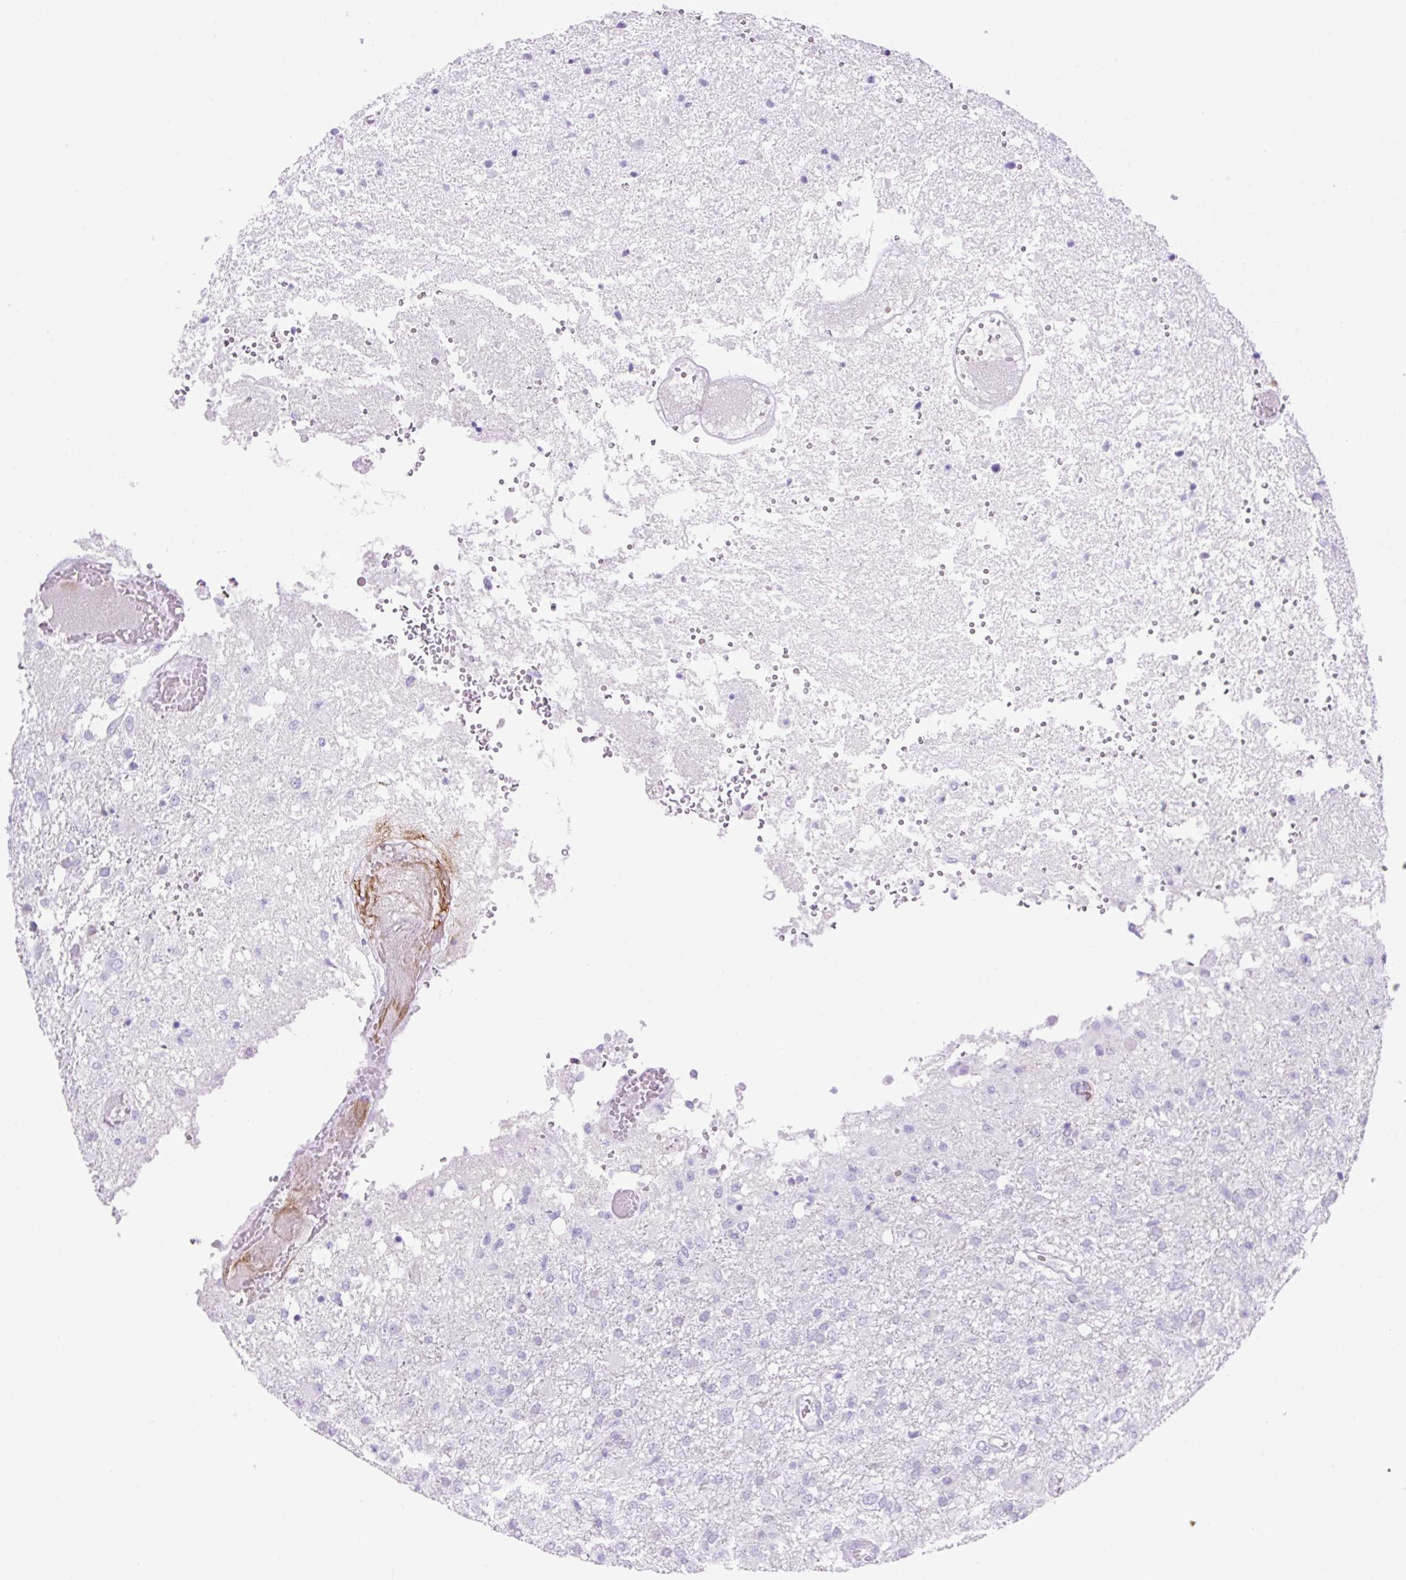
{"staining": {"intensity": "negative", "quantity": "none", "location": "none"}, "tissue": "glioma", "cell_type": "Tumor cells", "image_type": "cancer", "snomed": [{"axis": "morphology", "description": "Glioma, malignant, High grade"}, {"axis": "topography", "description": "Brain"}], "caption": "Immunohistochemical staining of malignant glioma (high-grade) demonstrates no significant positivity in tumor cells. (Stains: DAB immunohistochemistry (IHC) with hematoxylin counter stain, Microscopy: brightfield microscopy at high magnification).", "gene": "CDX1", "patient": {"sex": "female", "age": 74}}